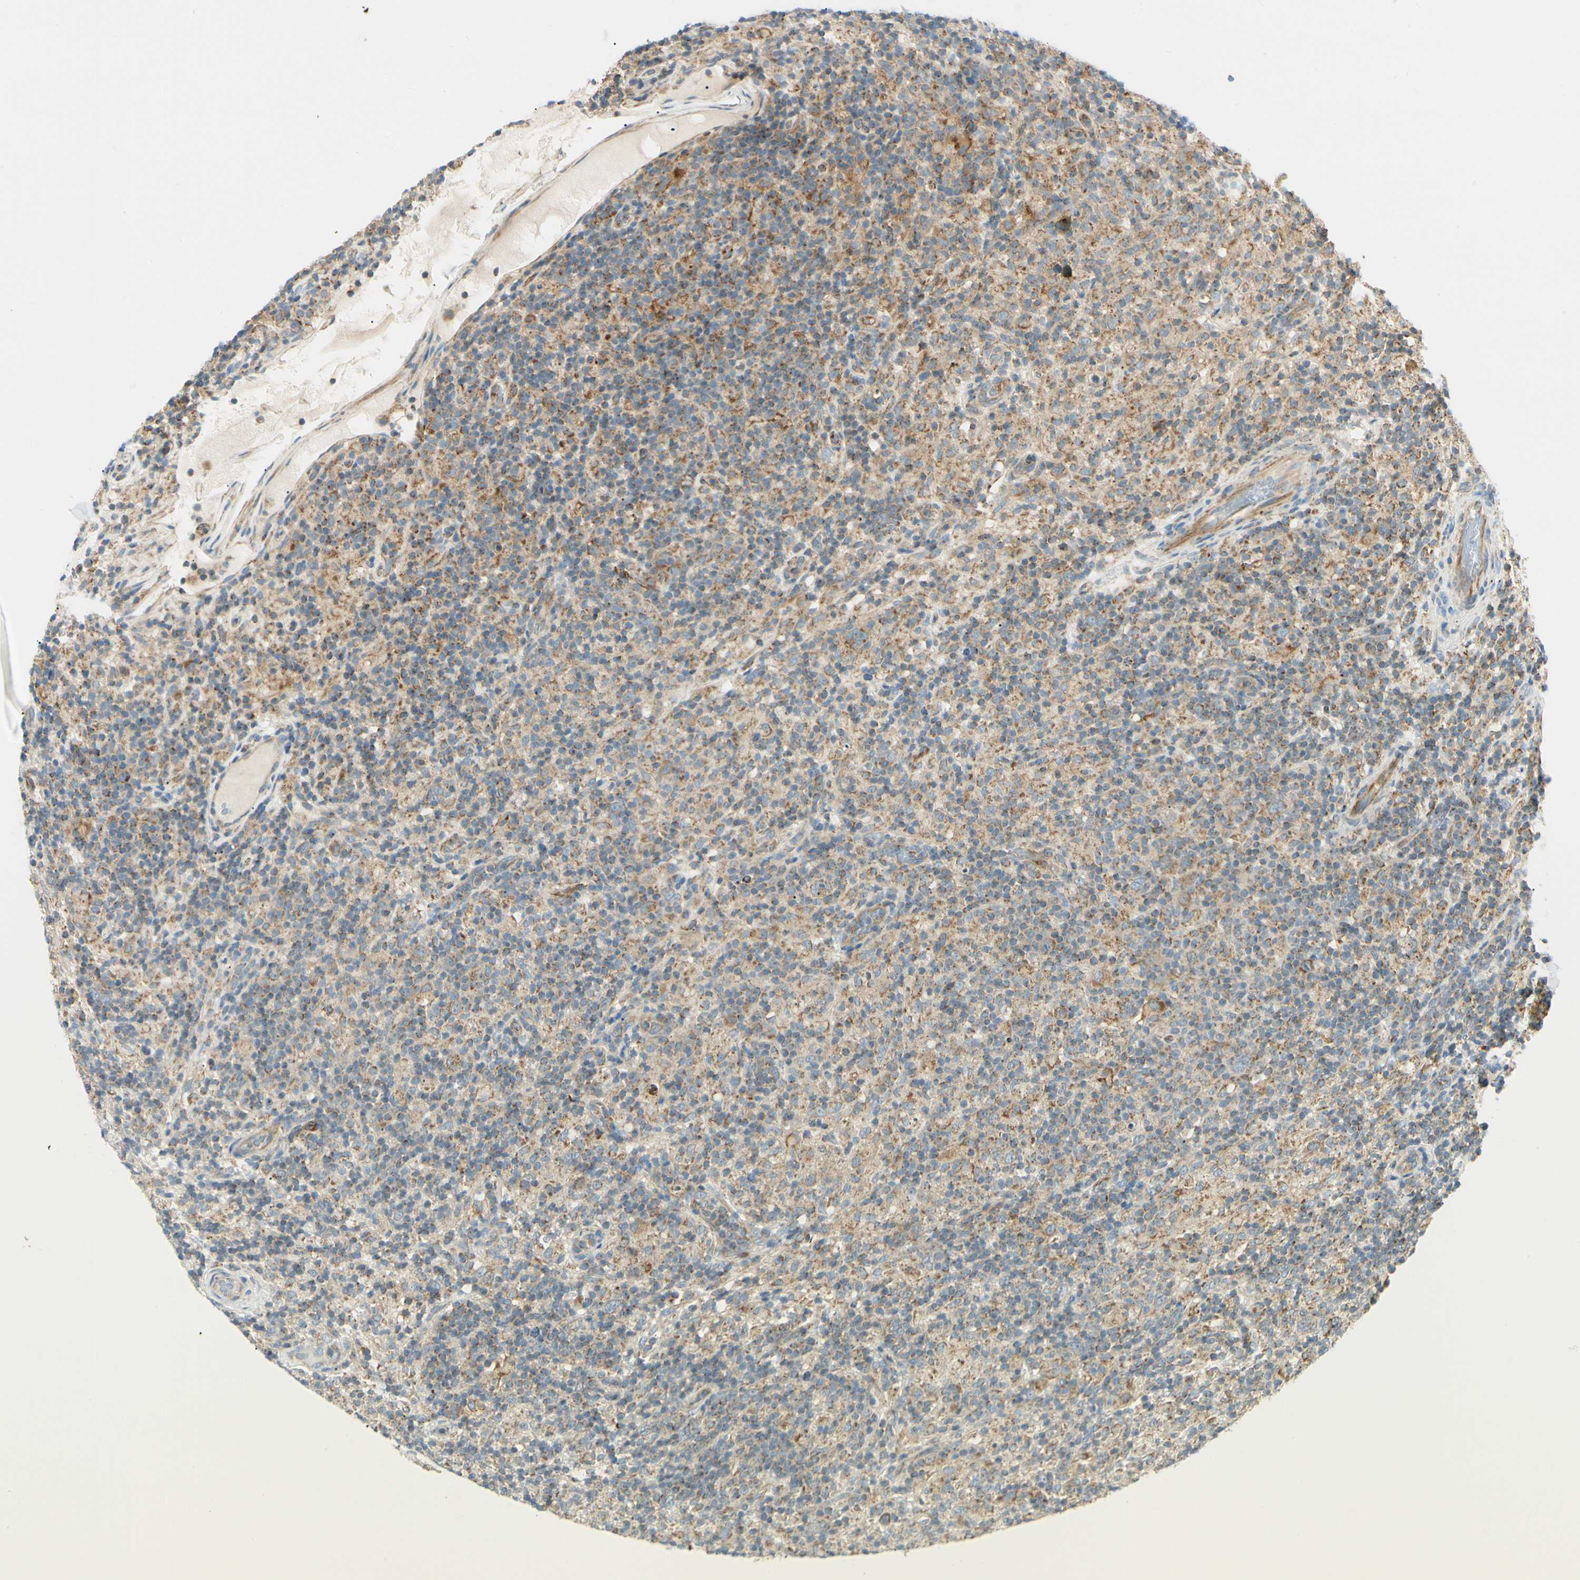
{"staining": {"intensity": "moderate", "quantity": ">75%", "location": "cytoplasmic/membranous"}, "tissue": "lymphoma", "cell_type": "Tumor cells", "image_type": "cancer", "snomed": [{"axis": "morphology", "description": "Hodgkin's disease, NOS"}, {"axis": "topography", "description": "Lymph node"}], "caption": "Lymphoma tissue shows moderate cytoplasmic/membranous staining in approximately >75% of tumor cells The protein of interest is stained brown, and the nuclei are stained in blue (DAB (3,3'-diaminobenzidine) IHC with brightfield microscopy, high magnification).", "gene": "TBC1D10A", "patient": {"sex": "male", "age": 70}}